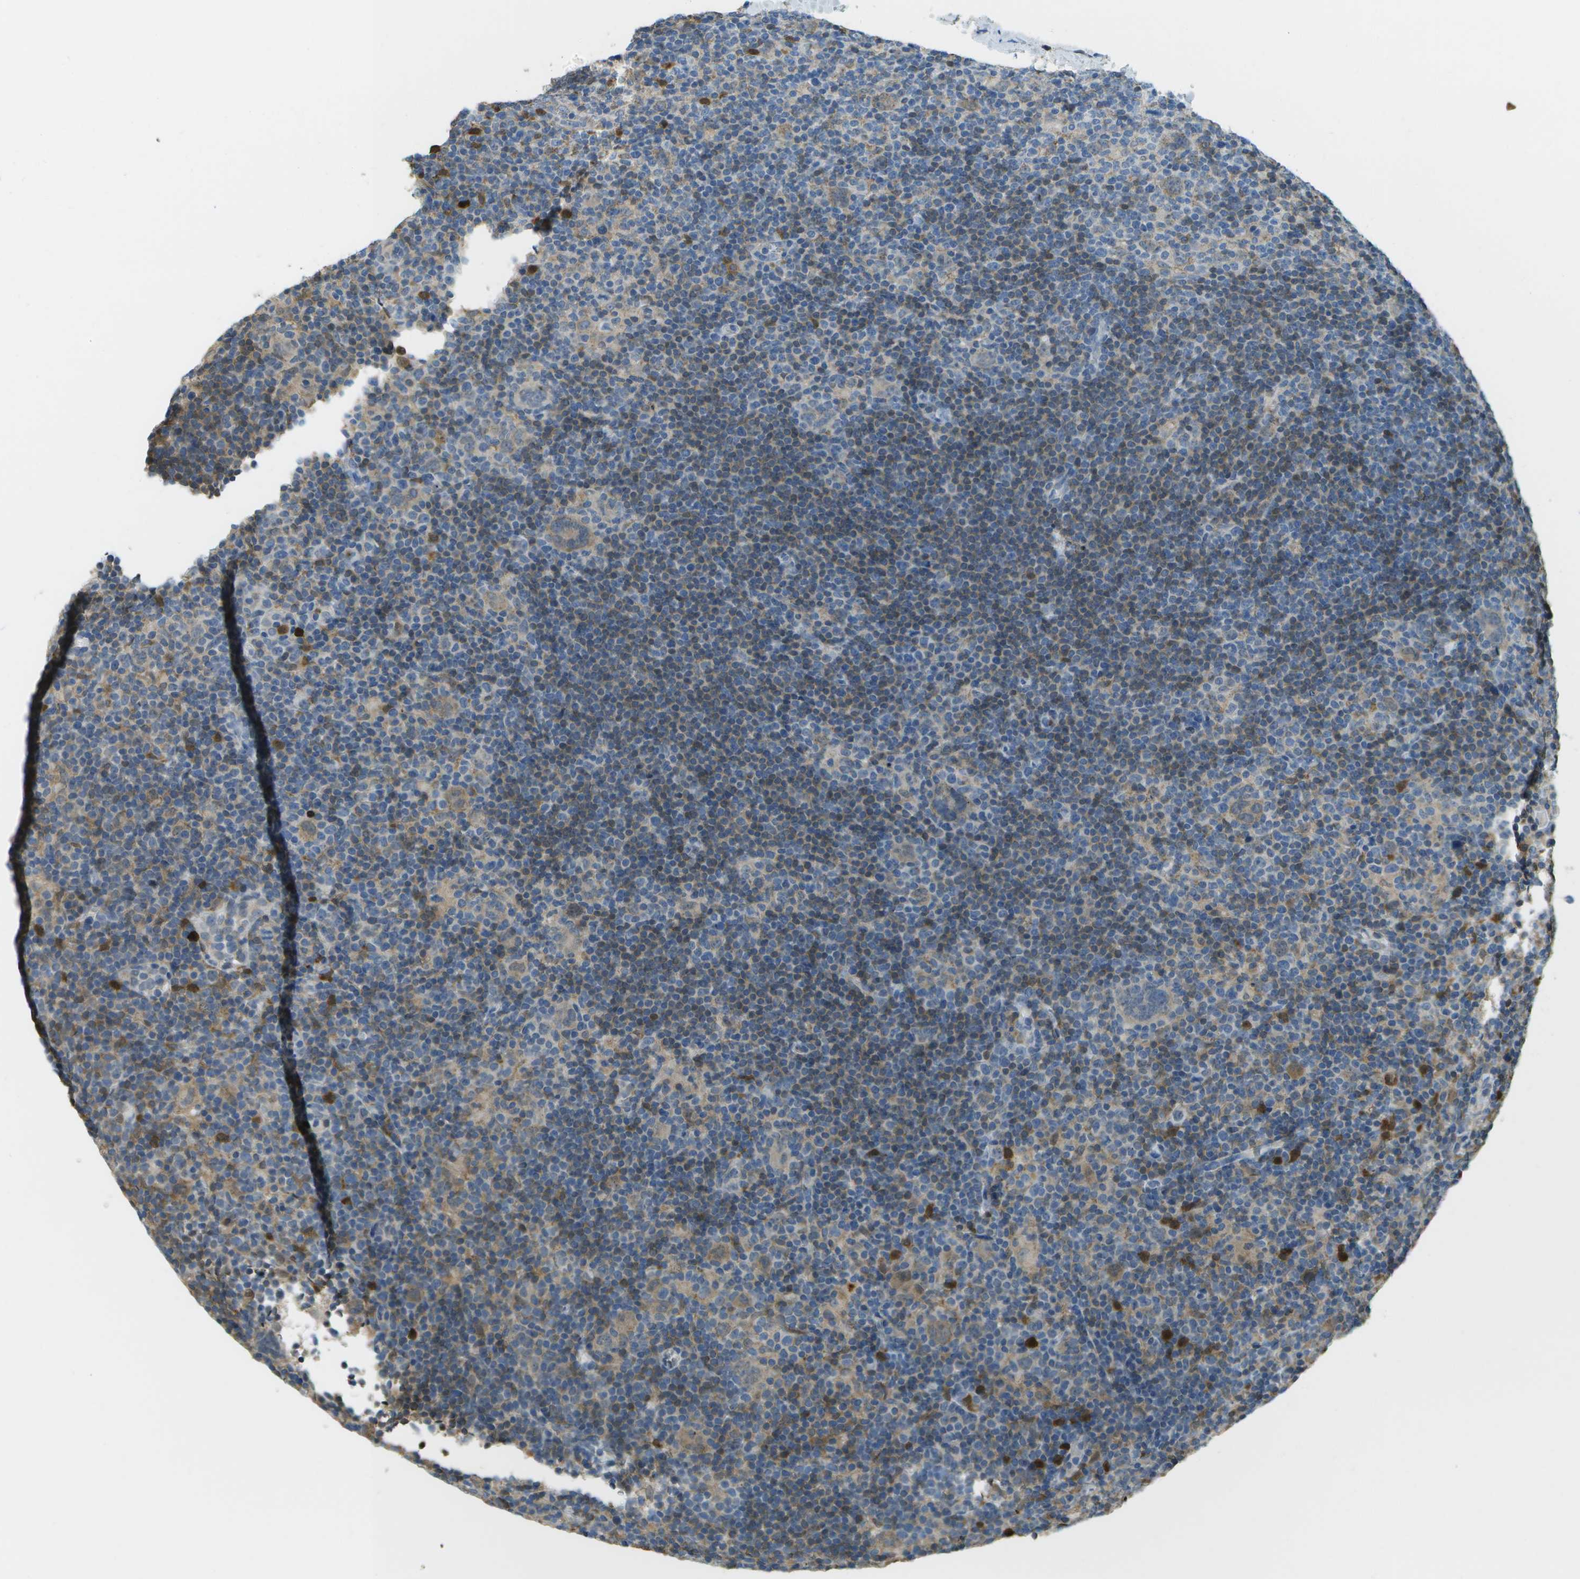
{"staining": {"intensity": "weak", "quantity": ">75%", "location": "cytoplasmic/membranous"}, "tissue": "lymphoma", "cell_type": "Tumor cells", "image_type": "cancer", "snomed": [{"axis": "morphology", "description": "Hodgkin's disease, NOS"}, {"axis": "topography", "description": "Lymph node"}], "caption": "IHC histopathology image of neoplastic tissue: Hodgkin's disease stained using immunohistochemistry (IHC) displays low levels of weak protein expression localized specifically in the cytoplasmic/membranous of tumor cells, appearing as a cytoplasmic/membranous brown color.", "gene": "CACHD1", "patient": {"sex": "female", "age": 57}}